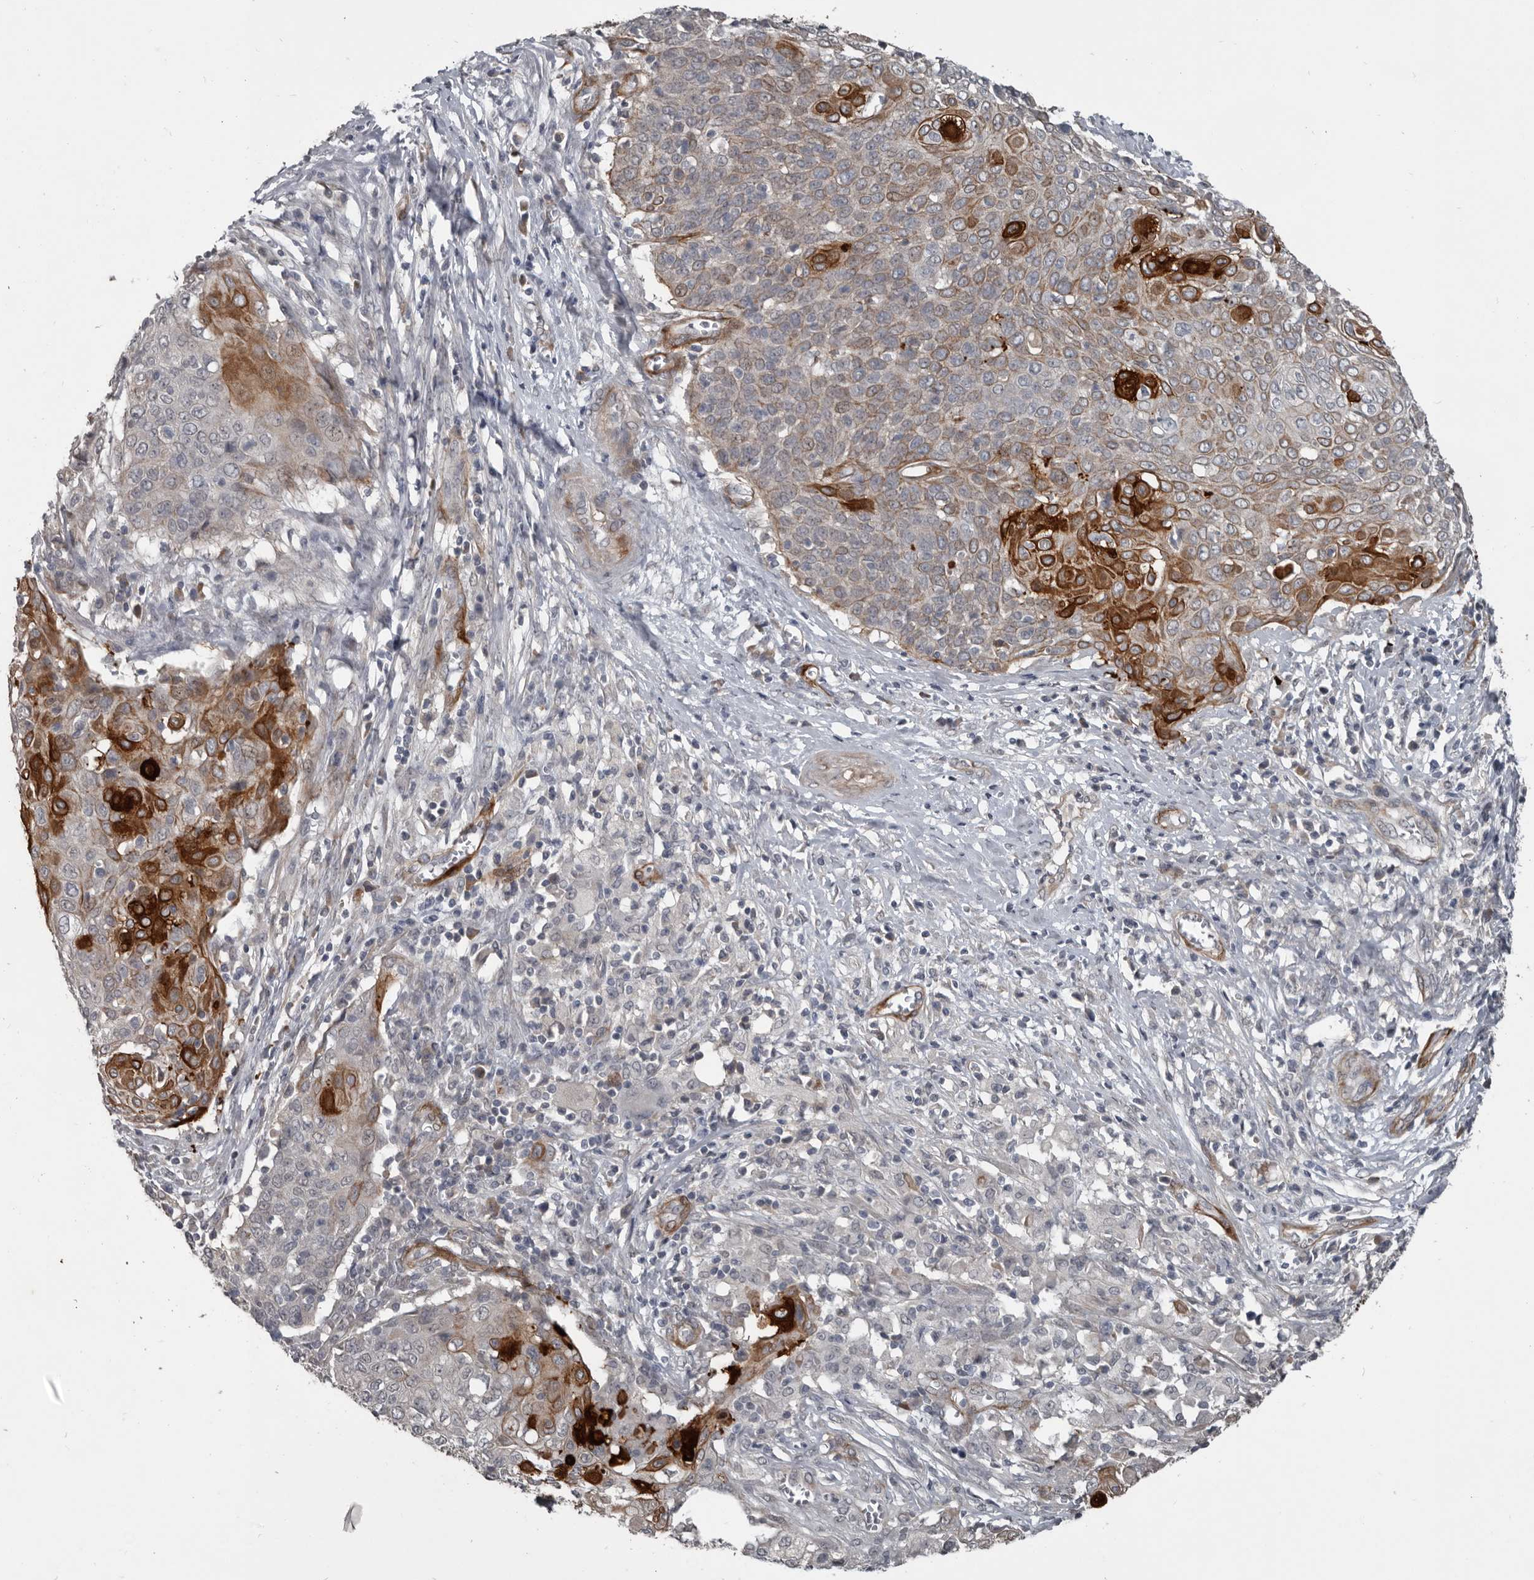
{"staining": {"intensity": "strong", "quantity": "25%-75%", "location": "cytoplasmic/membranous"}, "tissue": "cervical cancer", "cell_type": "Tumor cells", "image_type": "cancer", "snomed": [{"axis": "morphology", "description": "Squamous cell carcinoma, NOS"}, {"axis": "topography", "description": "Cervix"}], "caption": "A histopathology image showing strong cytoplasmic/membranous expression in about 25%-75% of tumor cells in squamous cell carcinoma (cervical), as visualized by brown immunohistochemical staining.", "gene": "C1orf216", "patient": {"sex": "female", "age": 39}}